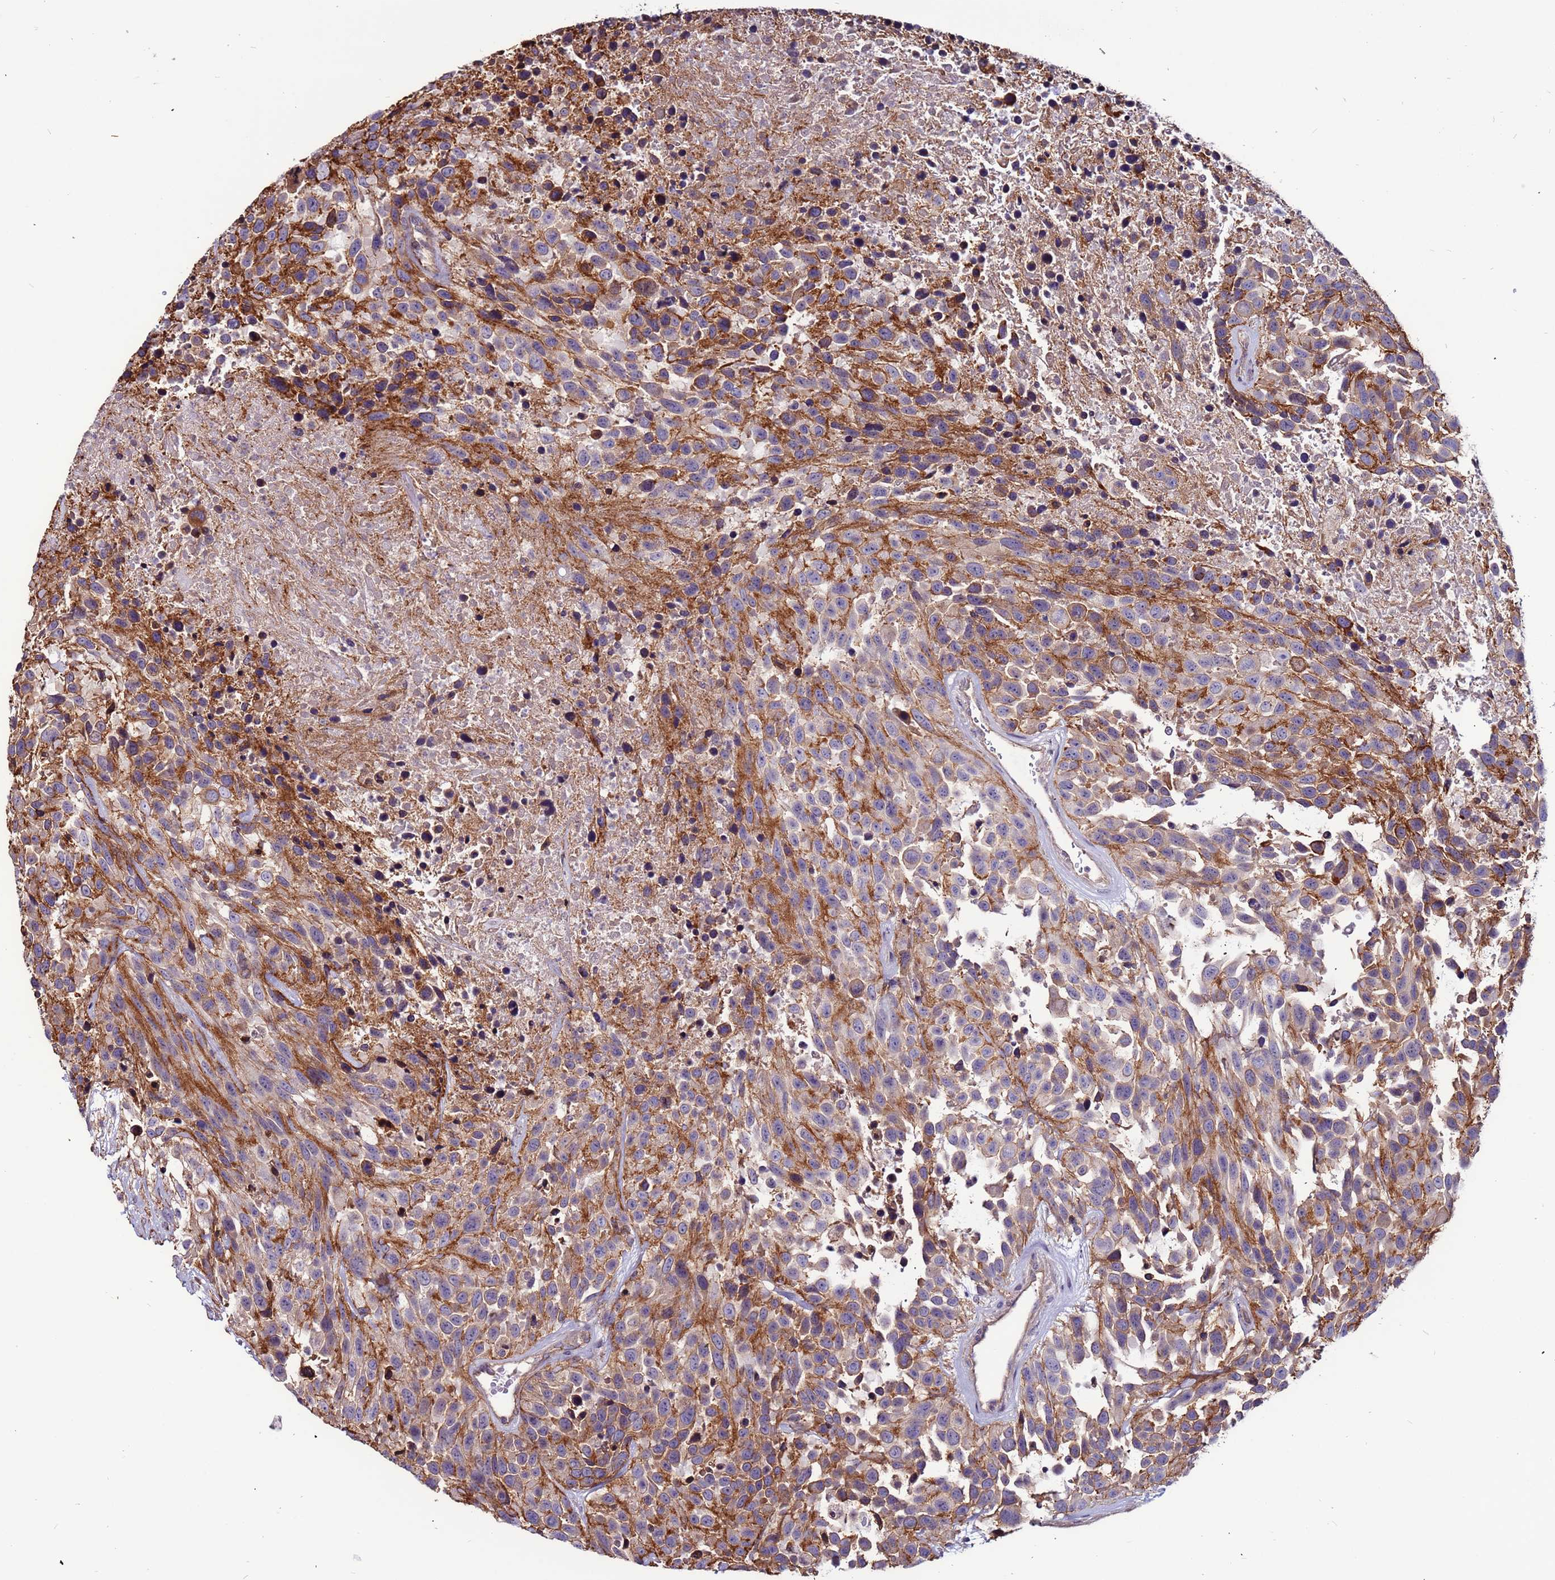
{"staining": {"intensity": "moderate", "quantity": "25%-75%", "location": "cytoplasmic/membranous"}, "tissue": "urothelial cancer", "cell_type": "Tumor cells", "image_type": "cancer", "snomed": [{"axis": "morphology", "description": "Urothelial carcinoma, High grade"}, {"axis": "topography", "description": "Urinary bladder"}], "caption": "Immunohistochemistry of urothelial cancer exhibits medium levels of moderate cytoplasmic/membranous expression in about 25%-75% of tumor cells. (DAB (3,3'-diaminobenzidine) = brown stain, brightfield microscopy at high magnification).", "gene": "NRN1L", "patient": {"sex": "female", "age": 70}}